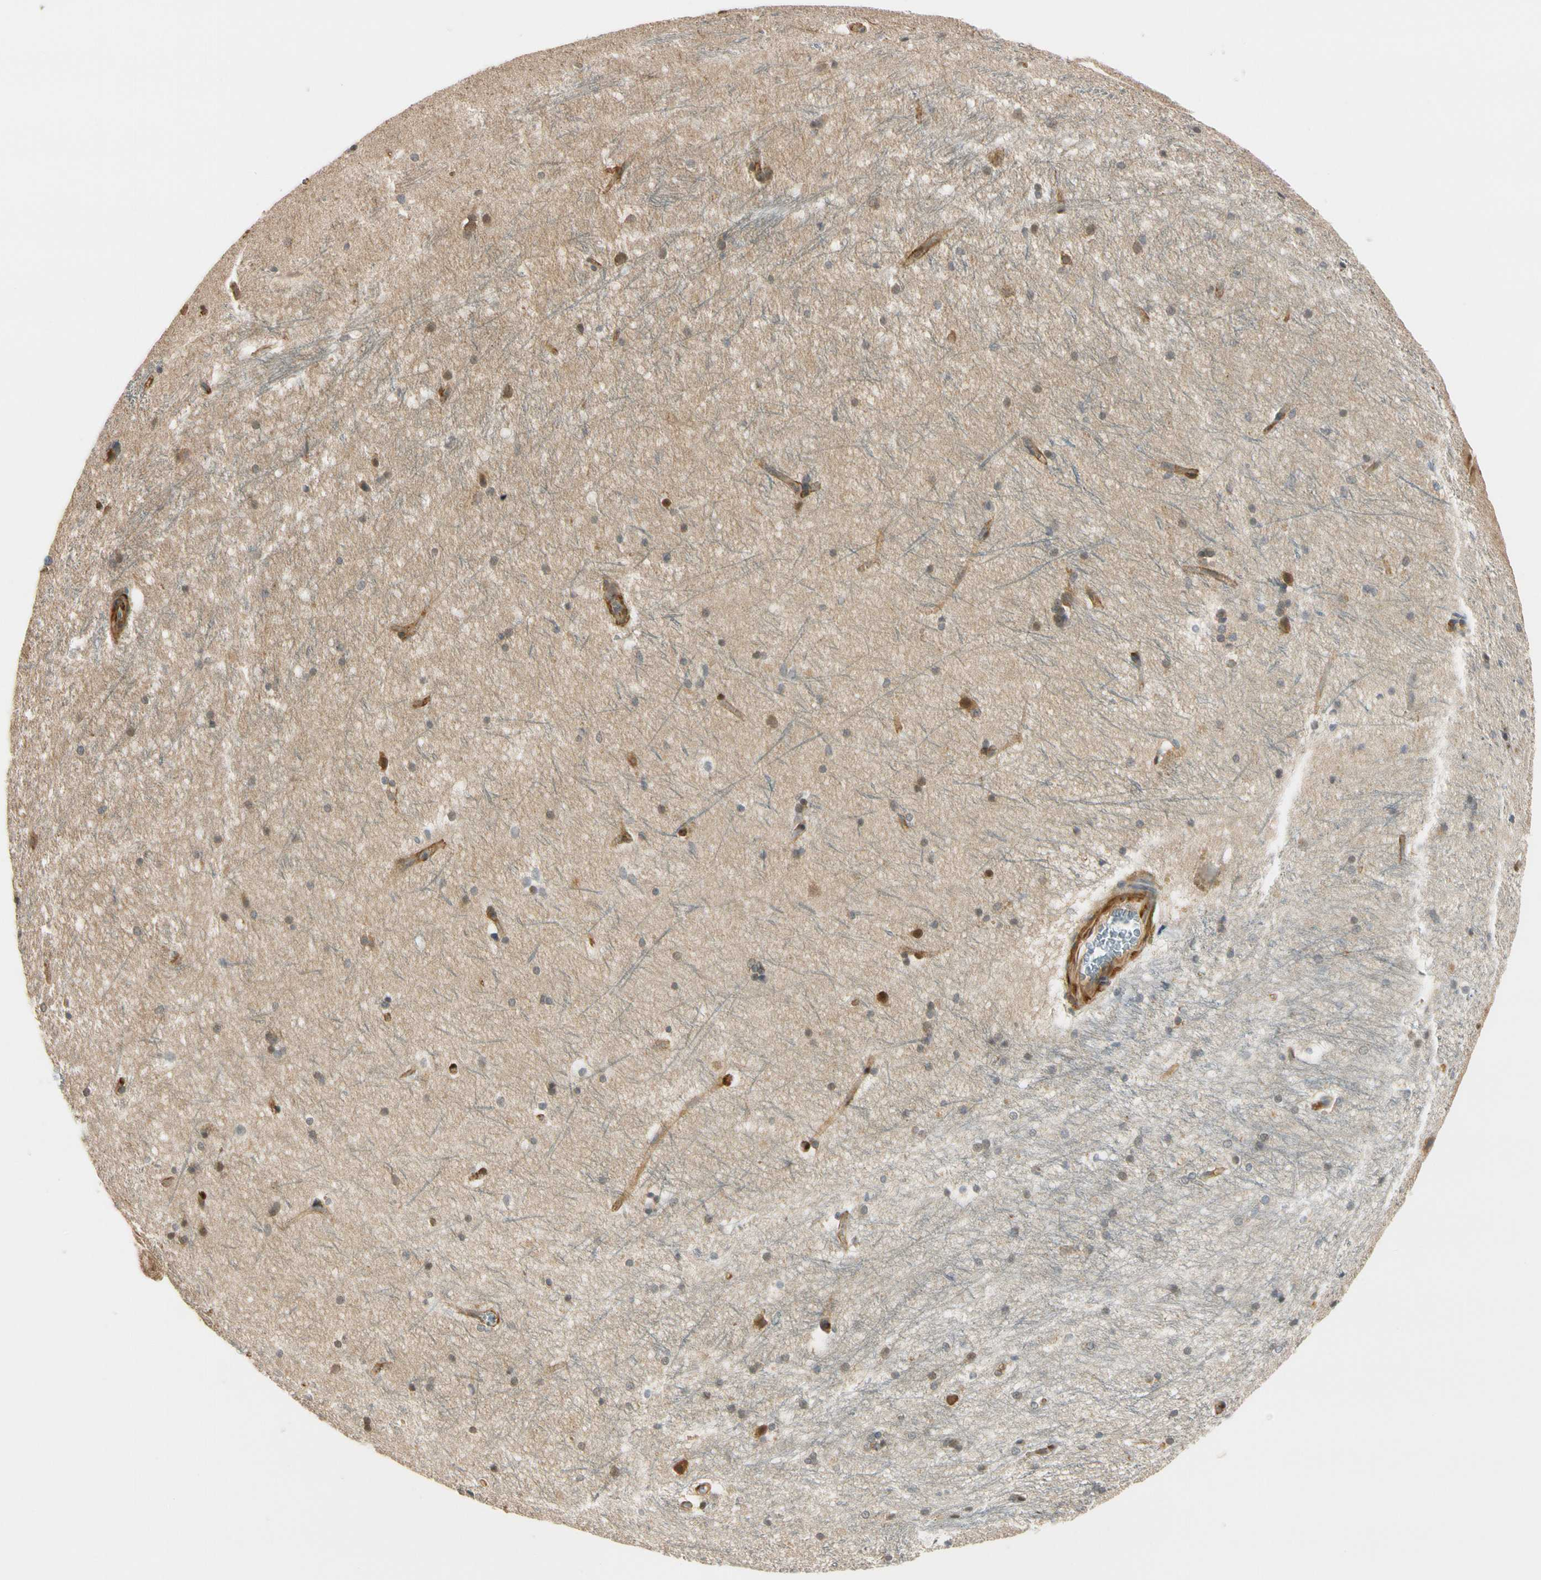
{"staining": {"intensity": "weak", "quantity": "<25%", "location": "nuclear"}, "tissue": "hippocampus", "cell_type": "Glial cells", "image_type": "normal", "snomed": [{"axis": "morphology", "description": "Normal tissue, NOS"}, {"axis": "topography", "description": "Hippocampus"}], "caption": "This histopathology image is of benign hippocampus stained with immunohistochemistry to label a protein in brown with the nuclei are counter-stained blue. There is no expression in glial cells. (DAB (3,3'-diaminobenzidine) IHC, high magnification).", "gene": "RASGRF1", "patient": {"sex": "female", "age": 19}}